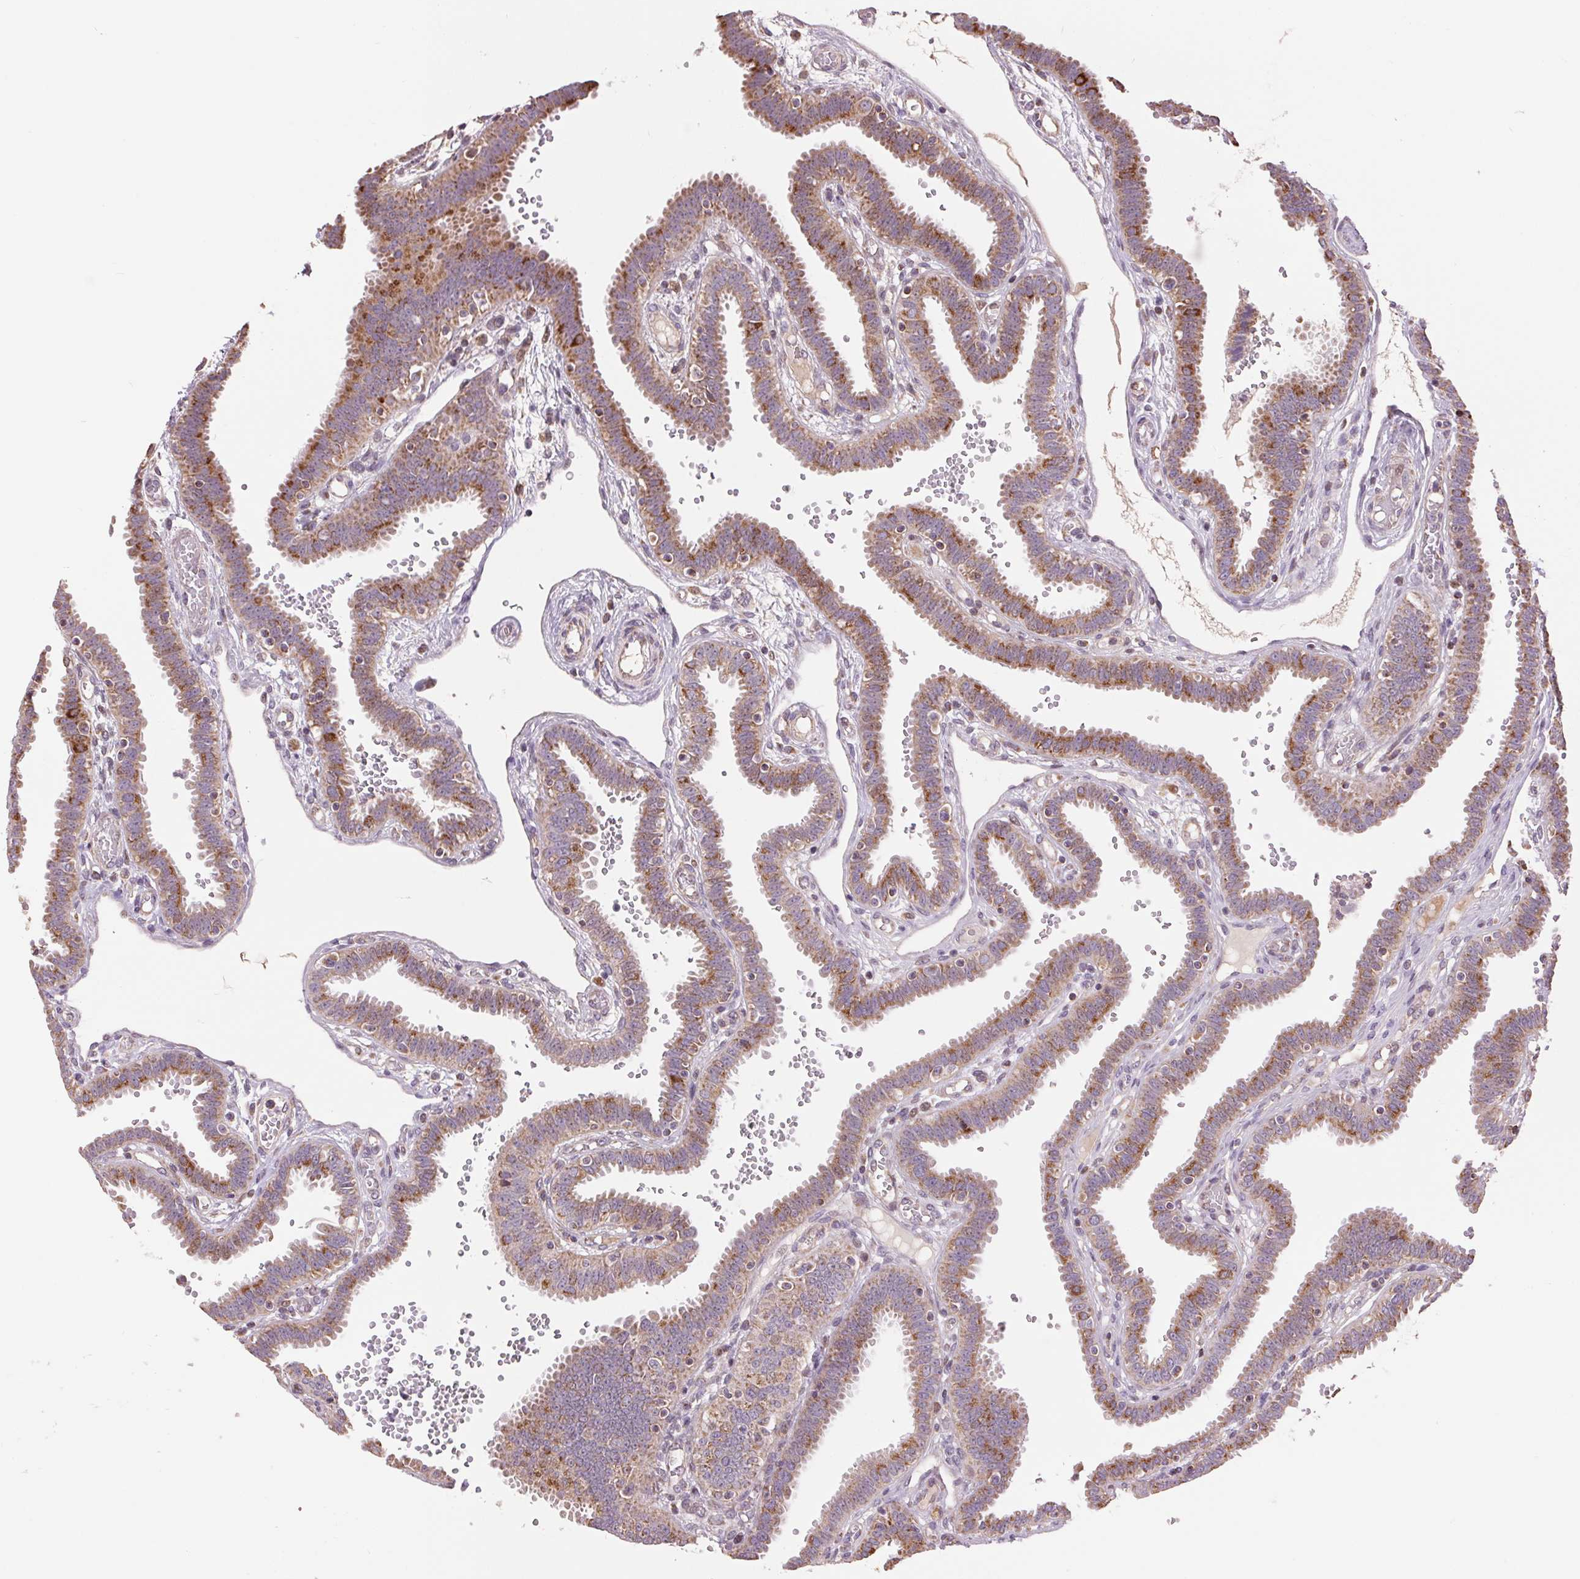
{"staining": {"intensity": "moderate", "quantity": ">75%", "location": "cytoplasmic/membranous"}, "tissue": "fallopian tube", "cell_type": "Glandular cells", "image_type": "normal", "snomed": [{"axis": "morphology", "description": "Normal tissue, NOS"}, {"axis": "topography", "description": "Fallopian tube"}], "caption": "An image showing moderate cytoplasmic/membranous staining in about >75% of glandular cells in normal fallopian tube, as visualized by brown immunohistochemical staining.", "gene": "DGUOK", "patient": {"sex": "female", "age": 37}}